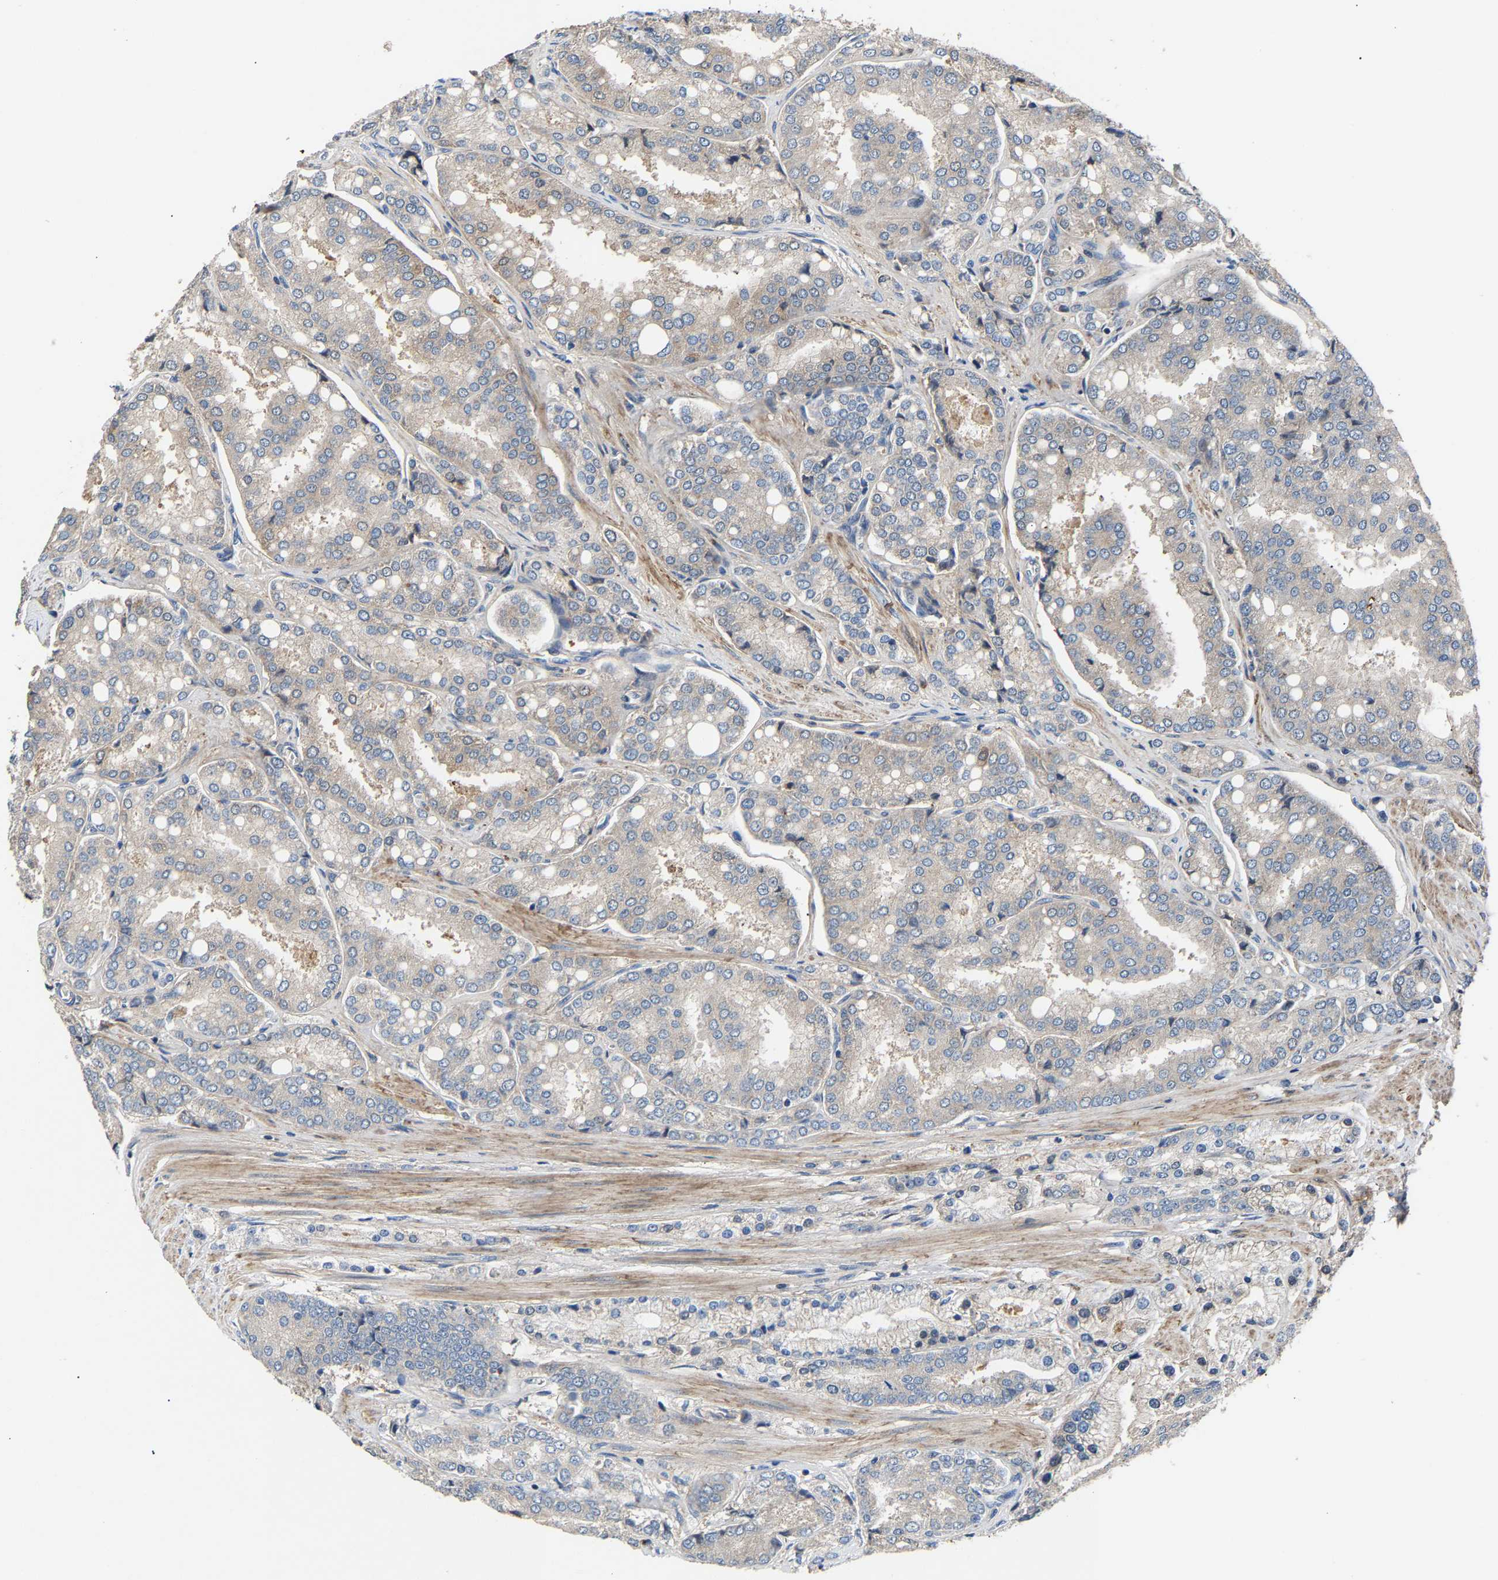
{"staining": {"intensity": "weak", "quantity": "<25%", "location": "cytoplasmic/membranous"}, "tissue": "prostate cancer", "cell_type": "Tumor cells", "image_type": "cancer", "snomed": [{"axis": "morphology", "description": "Adenocarcinoma, High grade"}, {"axis": "topography", "description": "Prostate"}], "caption": "Tumor cells are negative for protein expression in human prostate high-grade adenocarcinoma.", "gene": "CCDC171", "patient": {"sex": "male", "age": 50}}